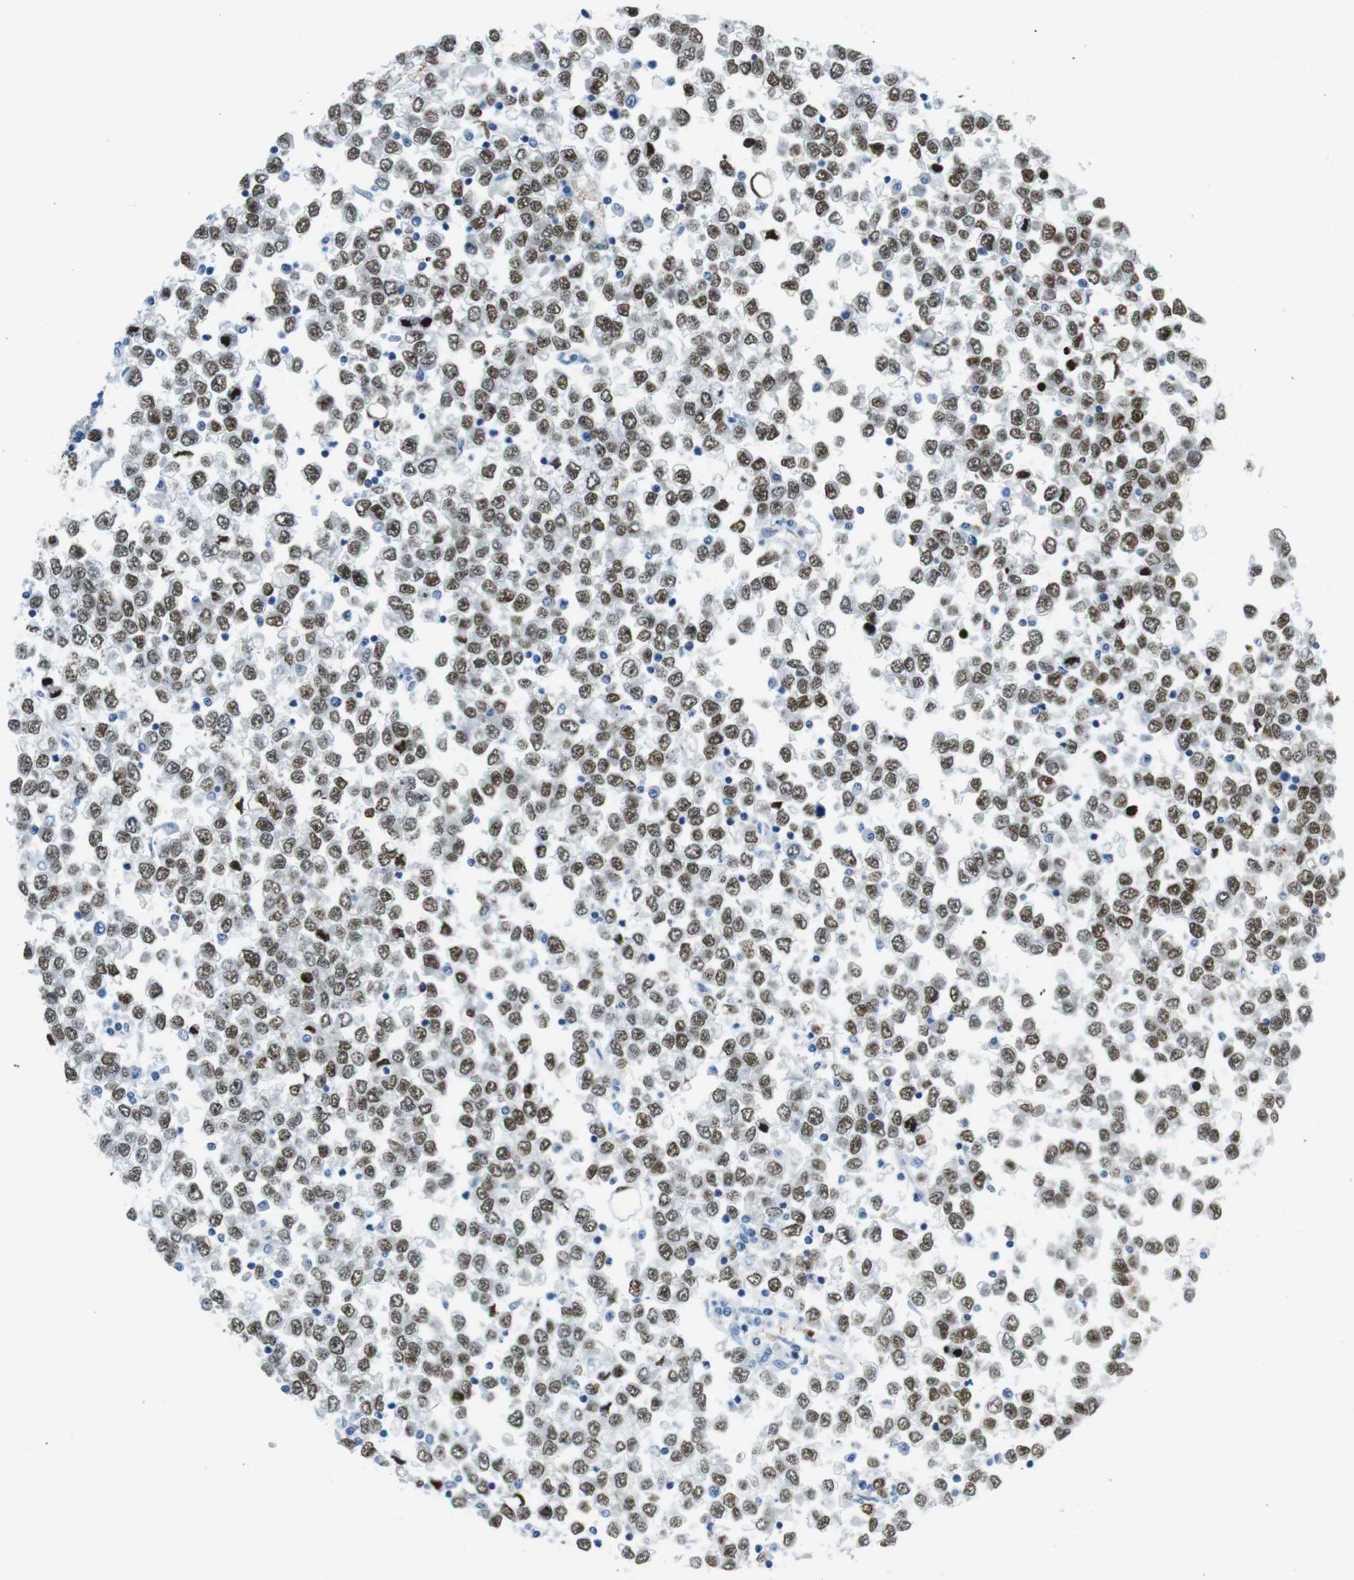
{"staining": {"intensity": "moderate", "quantity": ">75%", "location": "nuclear"}, "tissue": "testis cancer", "cell_type": "Tumor cells", "image_type": "cancer", "snomed": [{"axis": "morphology", "description": "Seminoma, NOS"}, {"axis": "topography", "description": "Testis"}], "caption": "Tumor cells show medium levels of moderate nuclear expression in approximately >75% of cells in seminoma (testis). (DAB IHC, brown staining for protein, blue staining for nuclei).", "gene": "TFAP2C", "patient": {"sex": "male", "age": 65}}